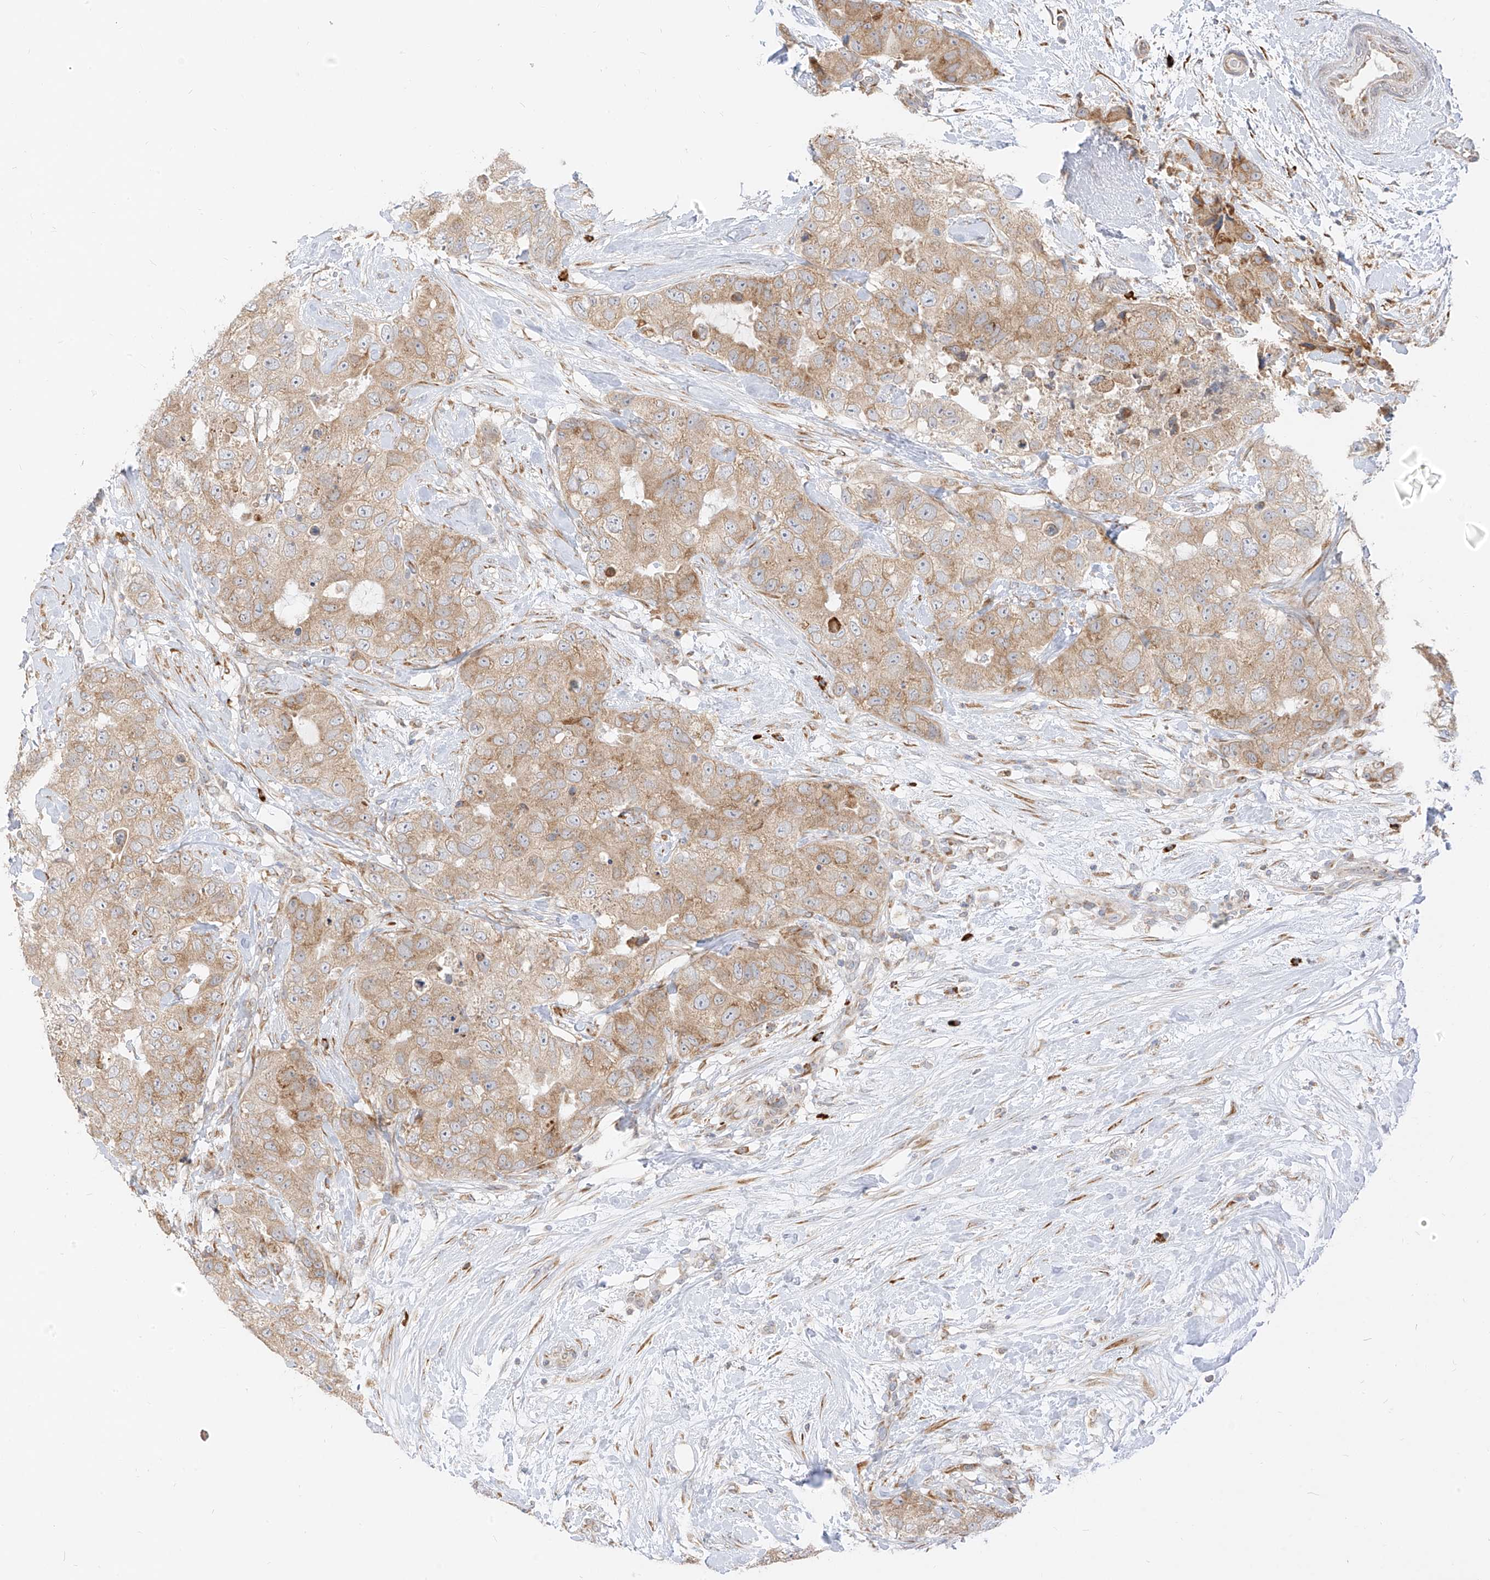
{"staining": {"intensity": "moderate", "quantity": ">75%", "location": "cytoplasmic/membranous"}, "tissue": "breast cancer", "cell_type": "Tumor cells", "image_type": "cancer", "snomed": [{"axis": "morphology", "description": "Duct carcinoma"}, {"axis": "topography", "description": "Breast"}], "caption": "IHC of human invasive ductal carcinoma (breast) reveals medium levels of moderate cytoplasmic/membranous positivity in about >75% of tumor cells.", "gene": "STT3A", "patient": {"sex": "female", "age": 62}}